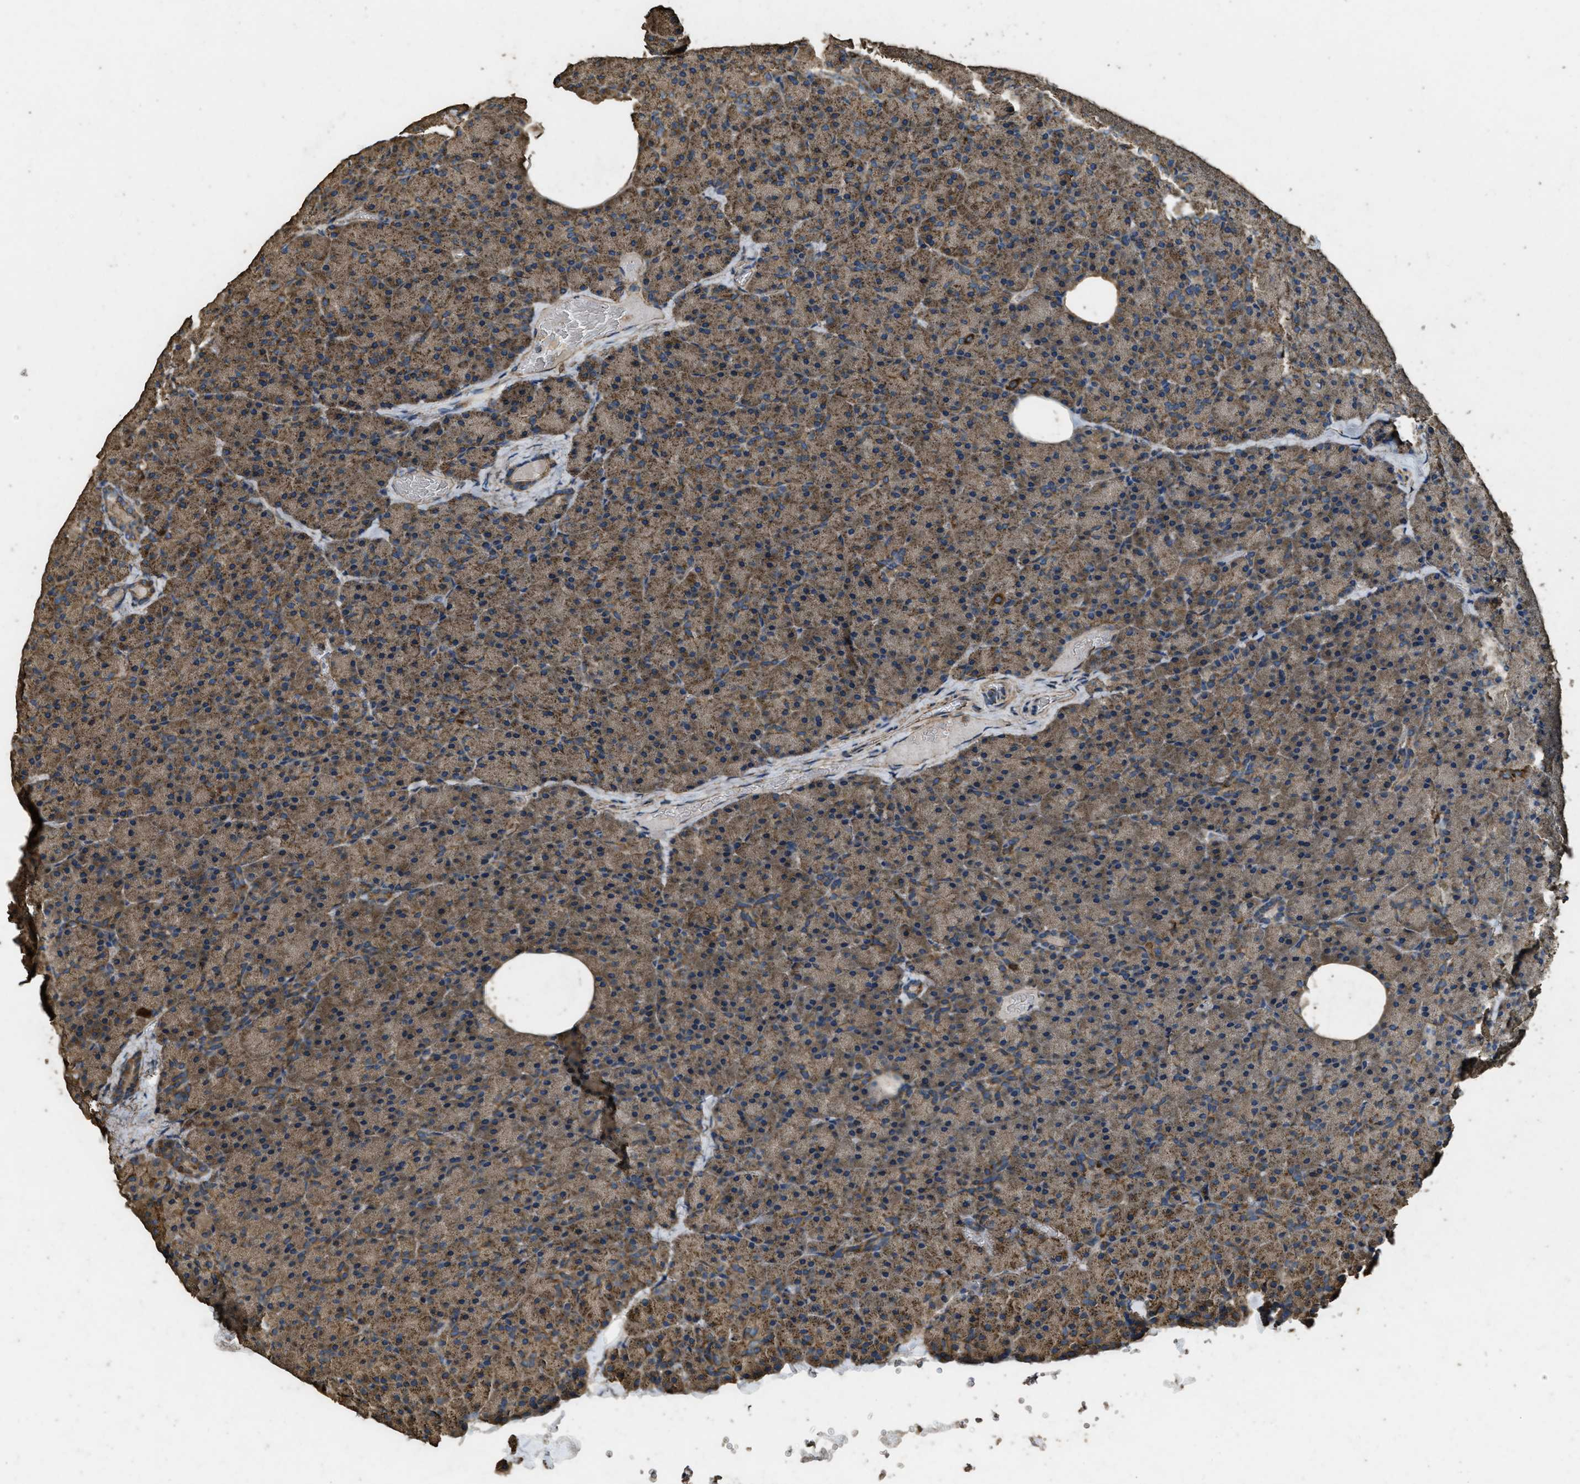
{"staining": {"intensity": "moderate", "quantity": ">75%", "location": "cytoplasmic/membranous"}, "tissue": "pancreas", "cell_type": "Exocrine glandular cells", "image_type": "normal", "snomed": [{"axis": "morphology", "description": "Normal tissue, NOS"}, {"axis": "topography", "description": "Pancreas"}], "caption": "Moderate cytoplasmic/membranous positivity is appreciated in about >75% of exocrine glandular cells in benign pancreas. (Stains: DAB (3,3'-diaminobenzidine) in brown, nuclei in blue, Microscopy: brightfield microscopy at high magnification).", "gene": "CYRIA", "patient": {"sex": "female", "age": 35}}